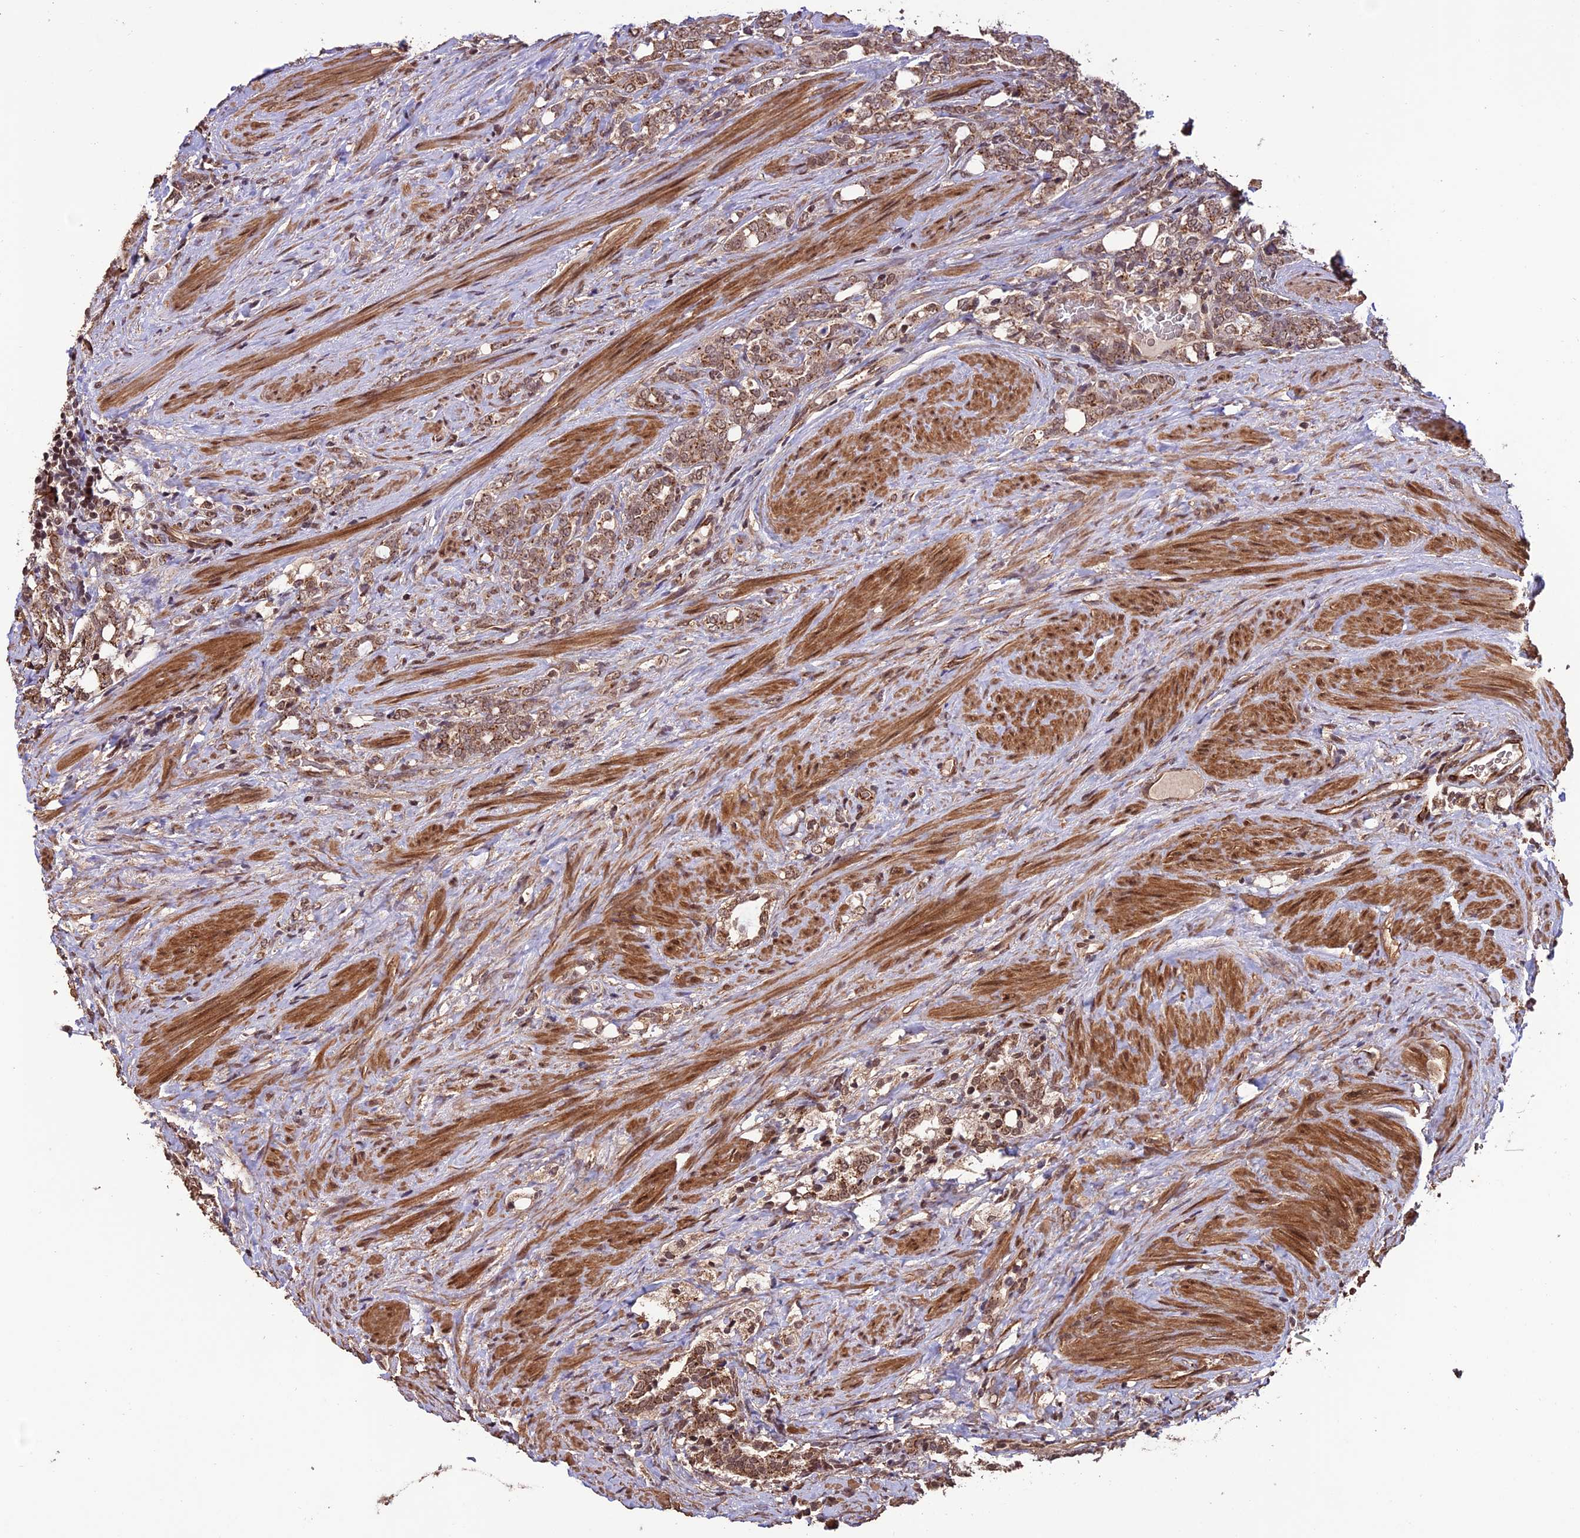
{"staining": {"intensity": "moderate", "quantity": ">75%", "location": "cytoplasmic/membranous,nuclear"}, "tissue": "prostate cancer", "cell_type": "Tumor cells", "image_type": "cancer", "snomed": [{"axis": "morphology", "description": "Adenocarcinoma, High grade"}, {"axis": "topography", "description": "Prostate"}], "caption": "The immunohistochemical stain labels moderate cytoplasmic/membranous and nuclear staining in tumor cells of prostate adenocarcinoma (high-grade) tissue.", "gene": "CABIN1", "patient": {"sex": "male", "age": 64}}